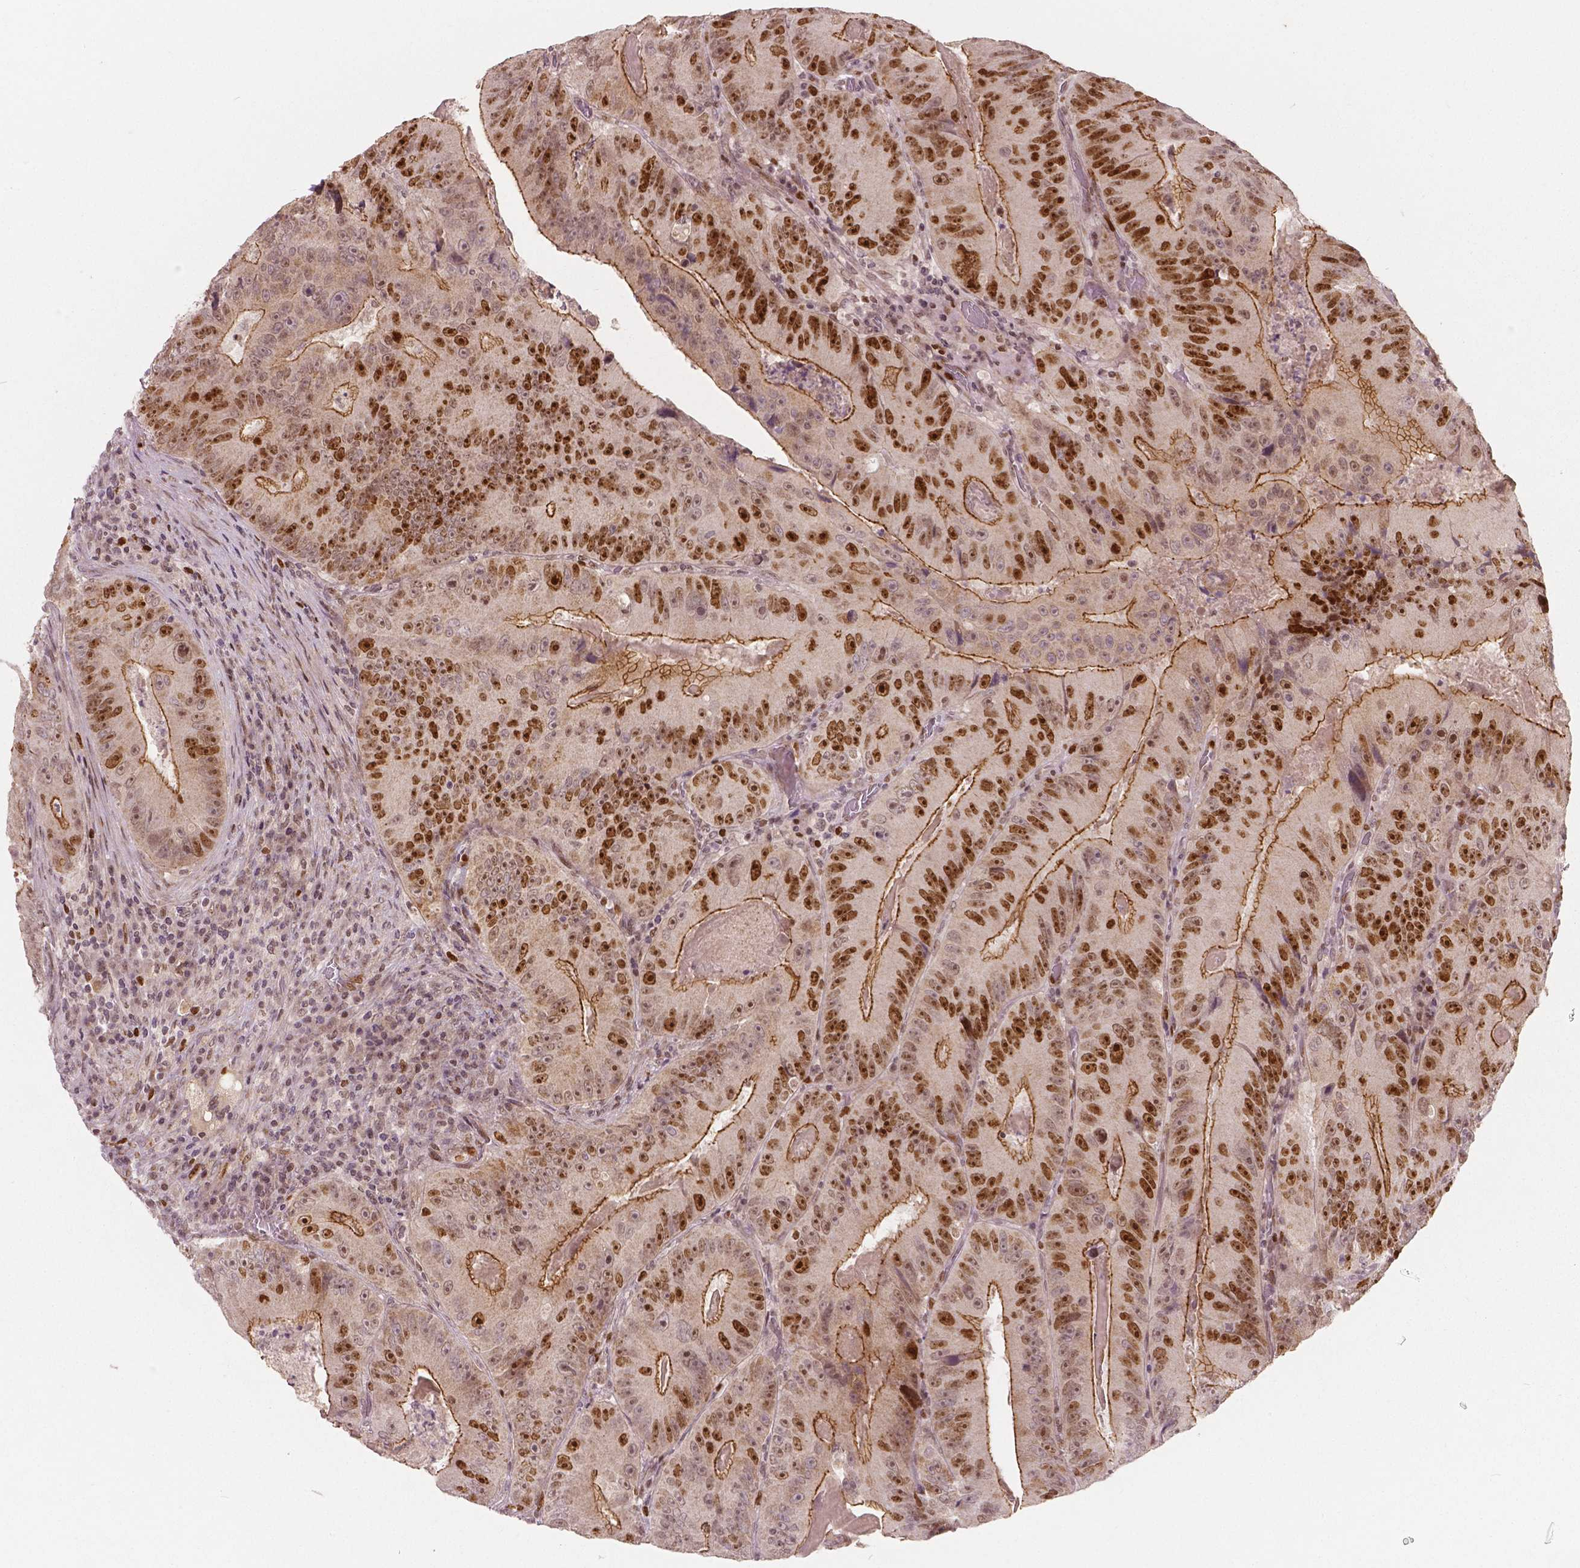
{"staining": {"intensity": "strong", "quantity": ">75%", "location": "cytoplasmic/membranous,nuclear"}, "tissue": "colorectal cancer", "cell_type": "Tumor cells", "image_type": "cancer", "snomed": [{"axis": "morphology", "description": "Adenocarcinoma, NOS"}, {"axis": "topography", "description": "Colon"}], "caption": "Immunohistochemistry histopathology image of human colorectal cancer (adenocarcinoma) stained for a protein (brown), which displays high levels of strong cytoplasmic/membranous and nuclear staining in about >75% of tumor cells.", "gene": "NSD2", "patient": {"sex": "female", "age": 86}}